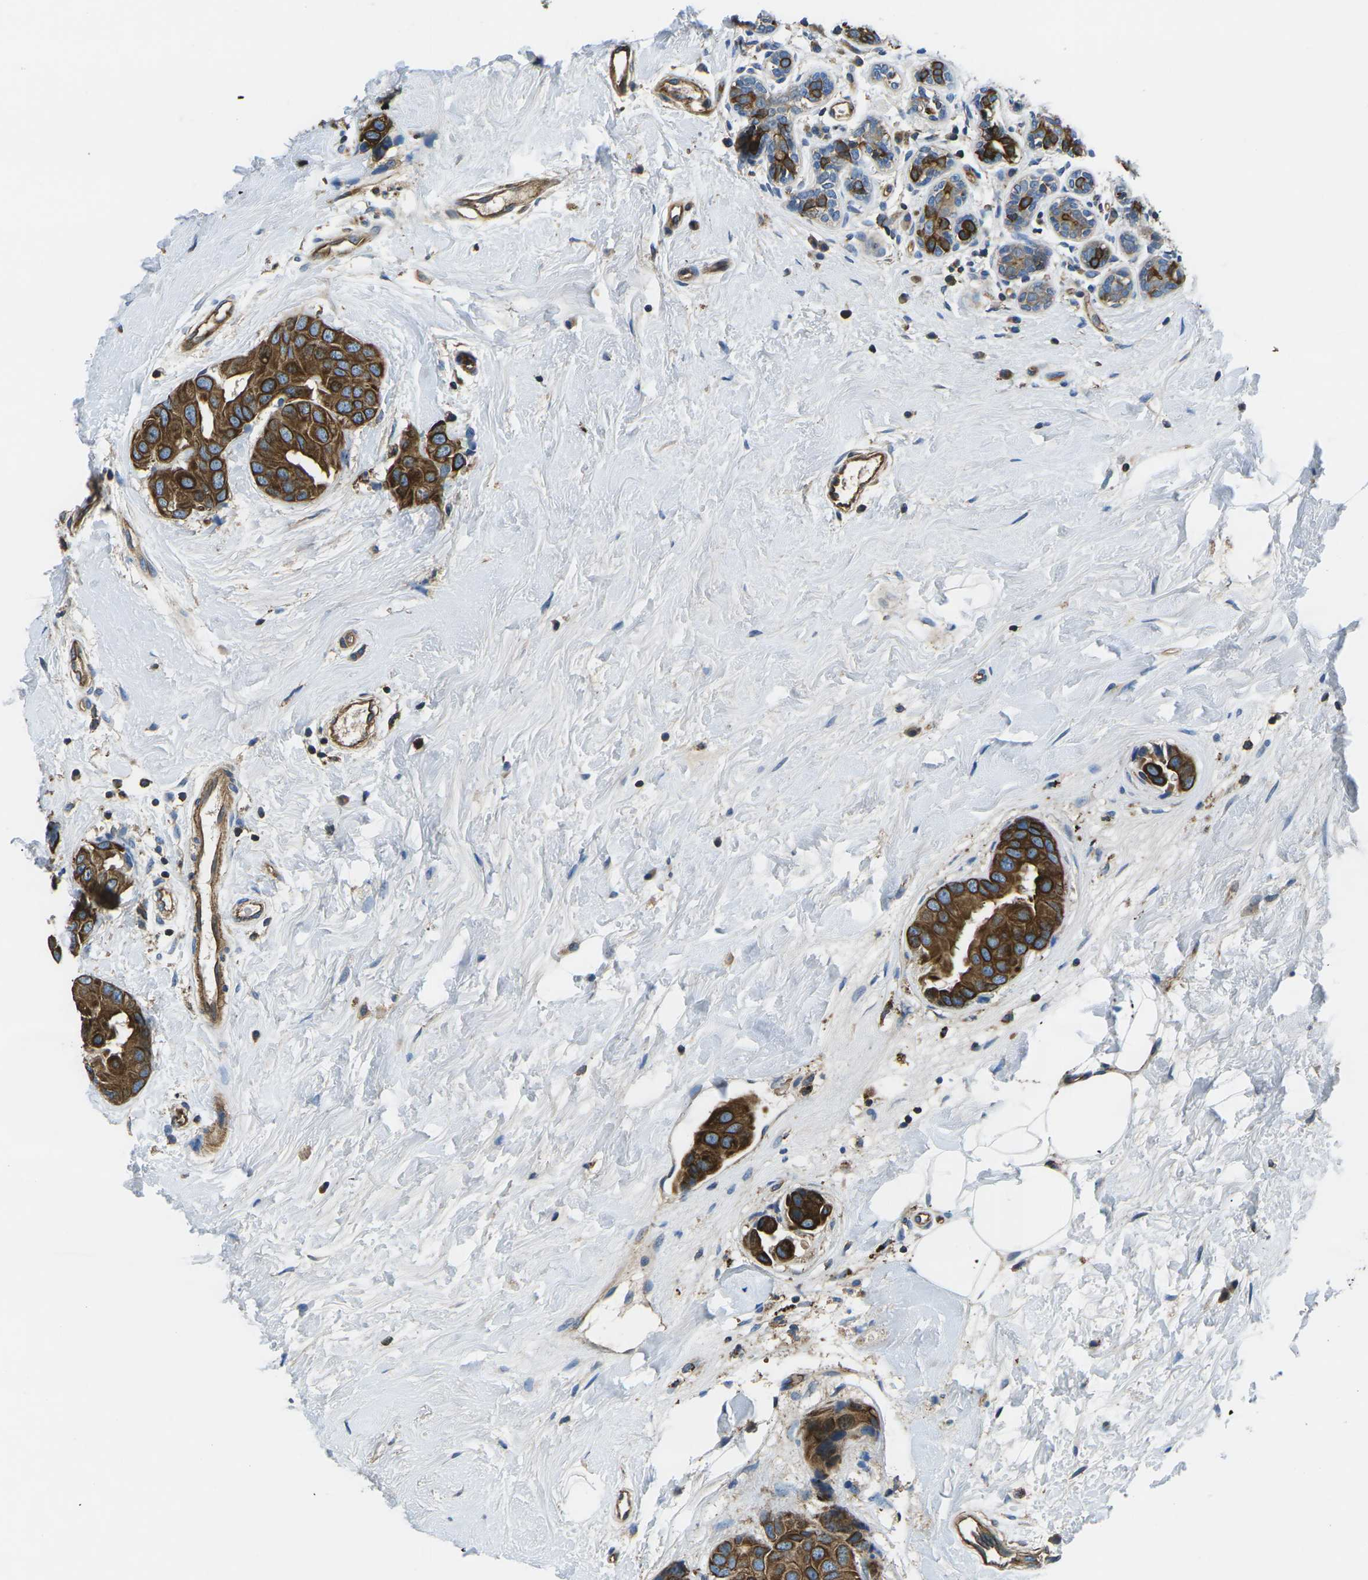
{"staining": {"intensity": "strong", "quantity": ">75%", "location": "cytoplasmic/membranous"}, "tissue": "breast cancer", "cell_type": "Tumor cells", "image_type": "cancer", "snomed": [{"axis": "morphology", "description": "Normal tissue, NOS"}, {"axis": "morphology", "description": "Duct carcinoma"}, {"axis": "topography", "description": "Breast"}], "caption": "Immunohistochemical staining of breast cancer (intraductal carcinoma) shows strong cytoplasmic/membranous protein staining in approximately >75% of tumor cells. Using DAB (brown) and hematoxylin (blue) stains, captured at high magnification using brightfield microscopy.", "gene": "KCNJ15", "patient": {"sex": "female", "age": 39}}